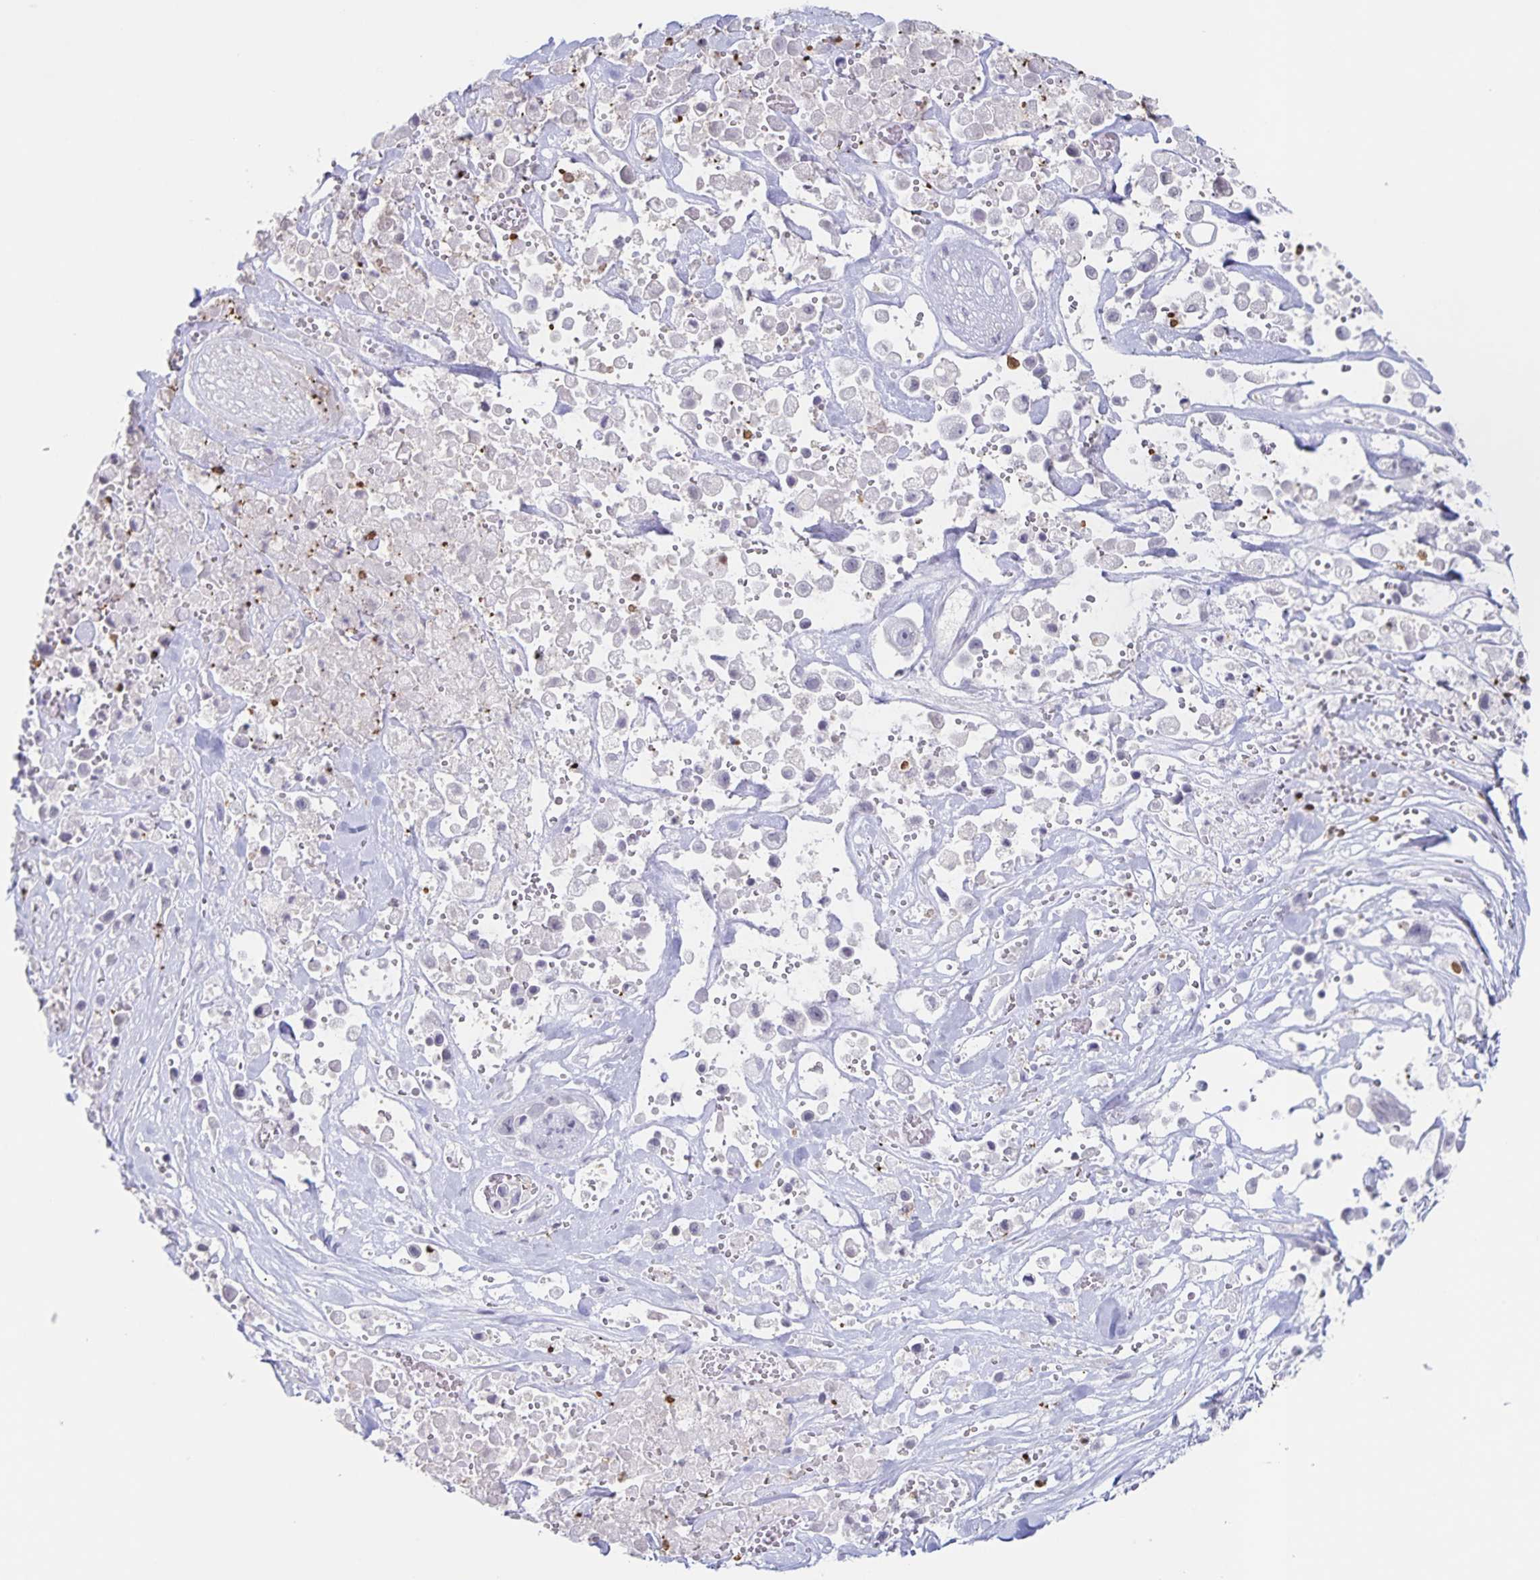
{"staining": {"intensity": "negative", "quantity": "none", "location": "none"}, "tissue": "pancreatic cancer", "cell_type": "Tumor cells", "image_type": "cancer", "snomed": [{"axis": "morphology", "description": "Adenocarcinoma, NOS"}, {"axis": "topography", "description": "Pancreas"}], "caption": "Immunohistochemistry histopathology image of neoplastic tissue: pancreatic adenocarcinoma stained with DAB displays no significant protein positivity in tumor cells.", "gene": "LCE6A", "patient": {"sex": "male", "age": 44}}